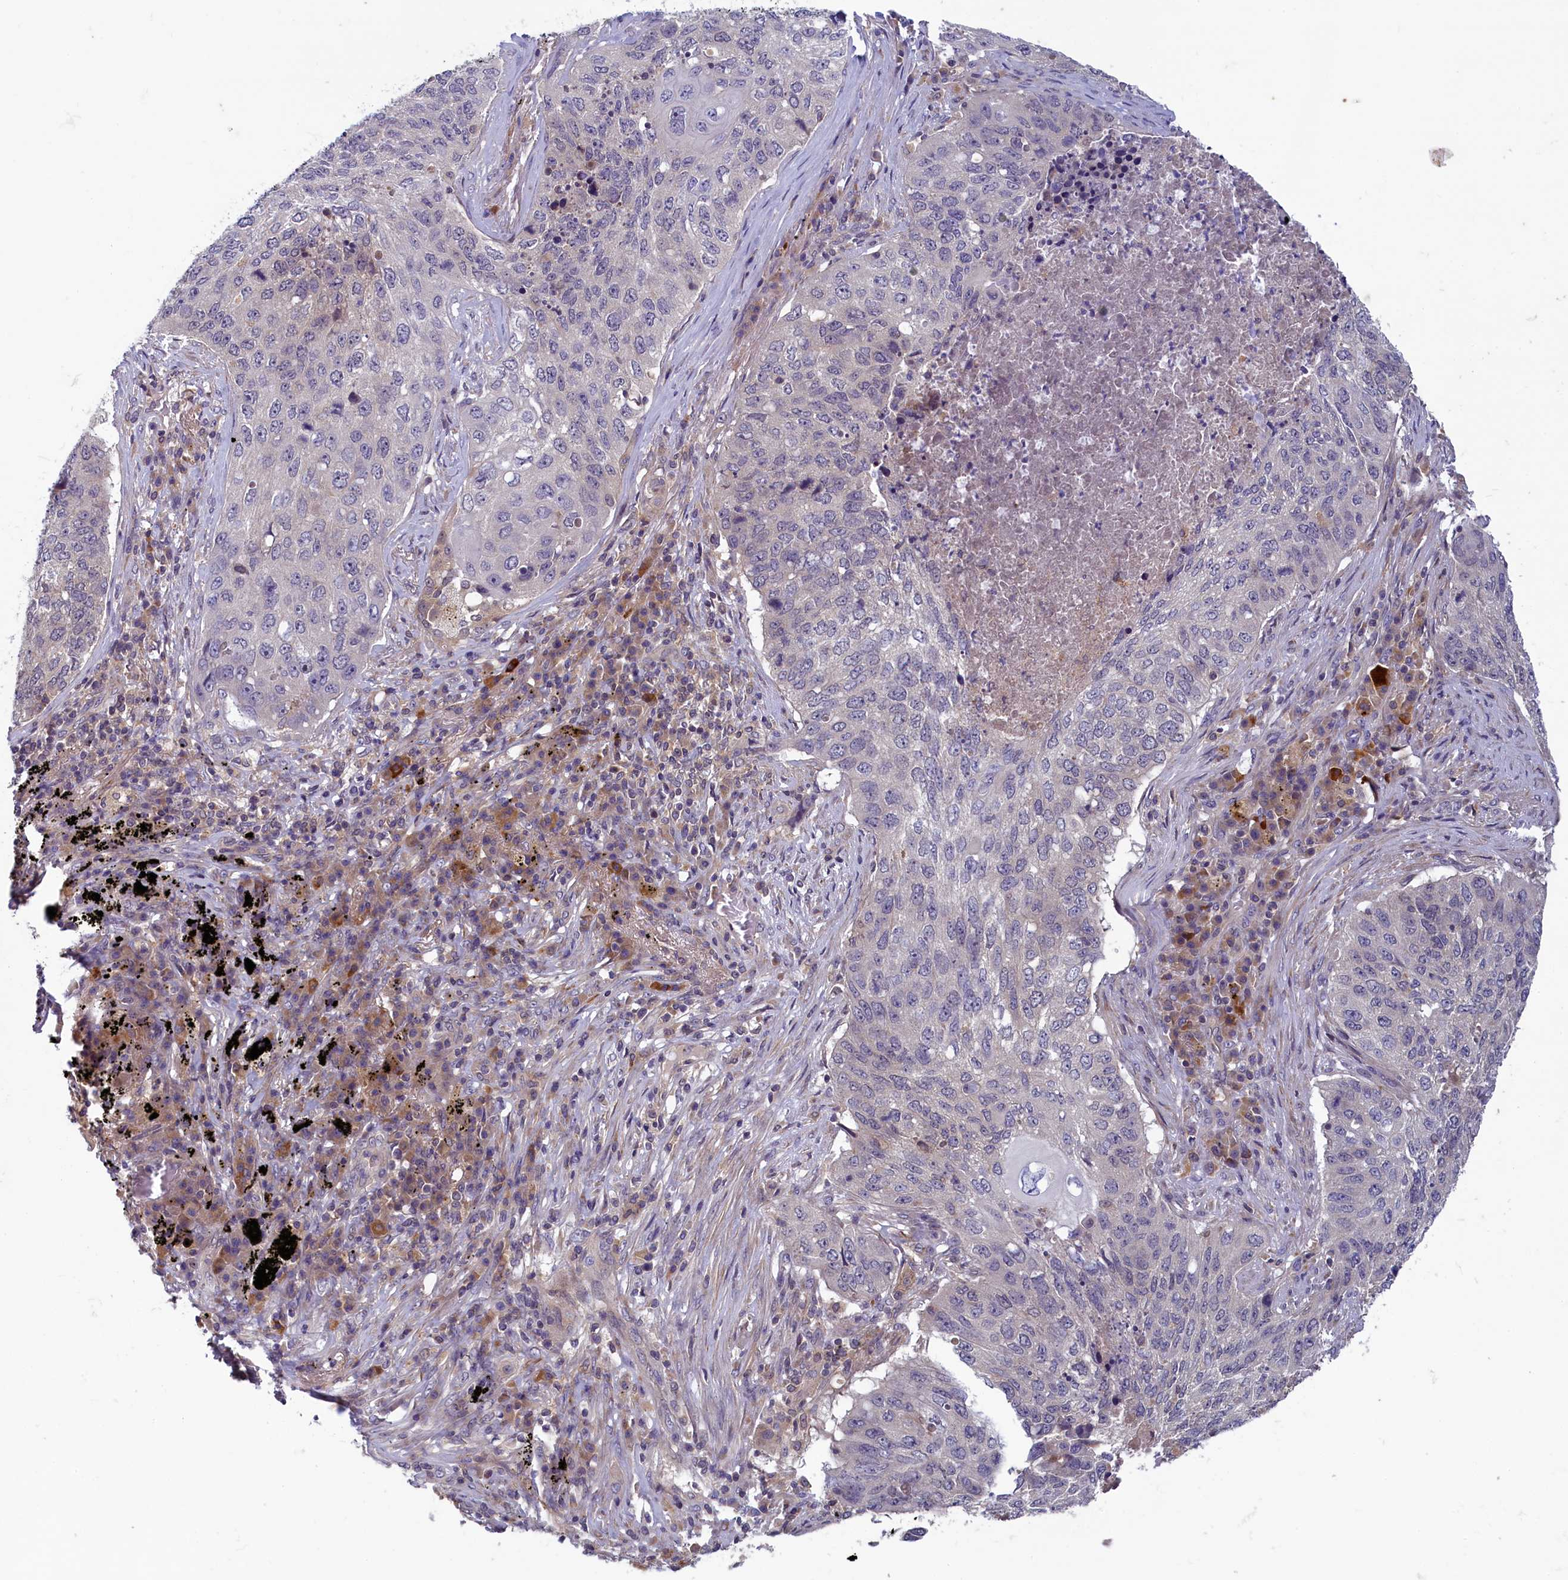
{"staining": {"intensity": "negative", "quantity": "none", "location": "none"}, "tissue": "lung cancer", "cell_type": "Tumor cells", "image_type": "cancer", "snomed": [{"axis": "morphology", "description": "Squamous cell carcinoma, NOS"}, {"axis": "topography", "description": "Lung"}], "caption": "Immunohistochemical staining of lung cancer exhibits no significant positivity in tumor cells.", "gene": "NUBP1", "patient": {"sex": "female", "age": 63}}